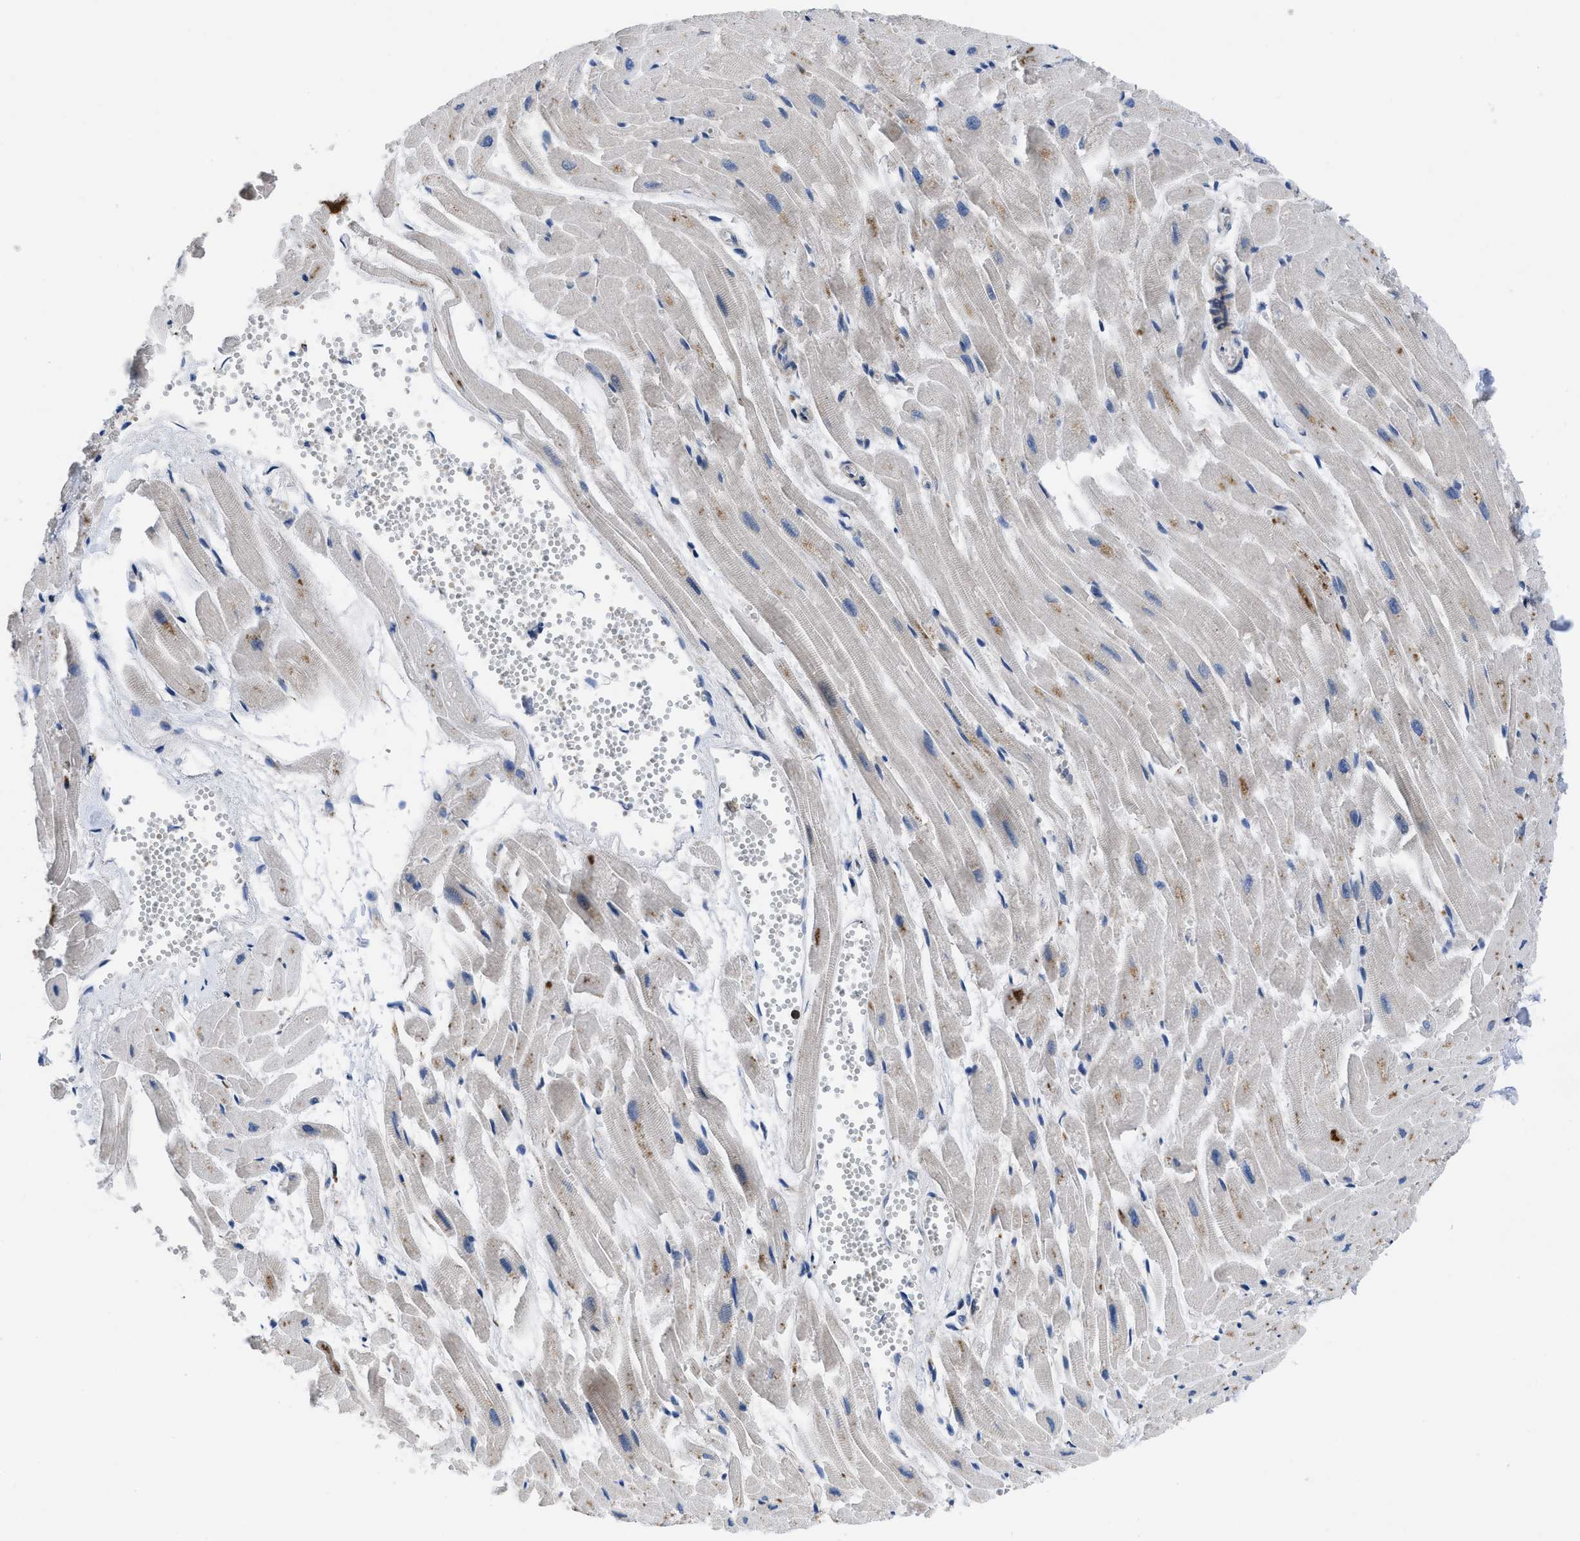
{"staining": {"intensity": "moderate", "quantity": "<25%", "location": "cytoplasmic/membranous"}, "tissue": "heart muscle", "cell_type": "Cardiomyocytes", "image_type": "normal", "snomed": [{"axis": "morphology", "description": "Normal tissue, NOS"}, {"axis": "topography", "description": "Heart"}], "caption": "IHC micrograph of benign heart muscle: human heart muscle stained using IHC shows low levels of moderate protein expression localized specifically in the cytoplasmic/membranous of cardiomyocytes, appearing as a cytoplasmic/membranous brown color.", "gene": "PPP2CB", "patient": {"sex": "female", "age": 19}}